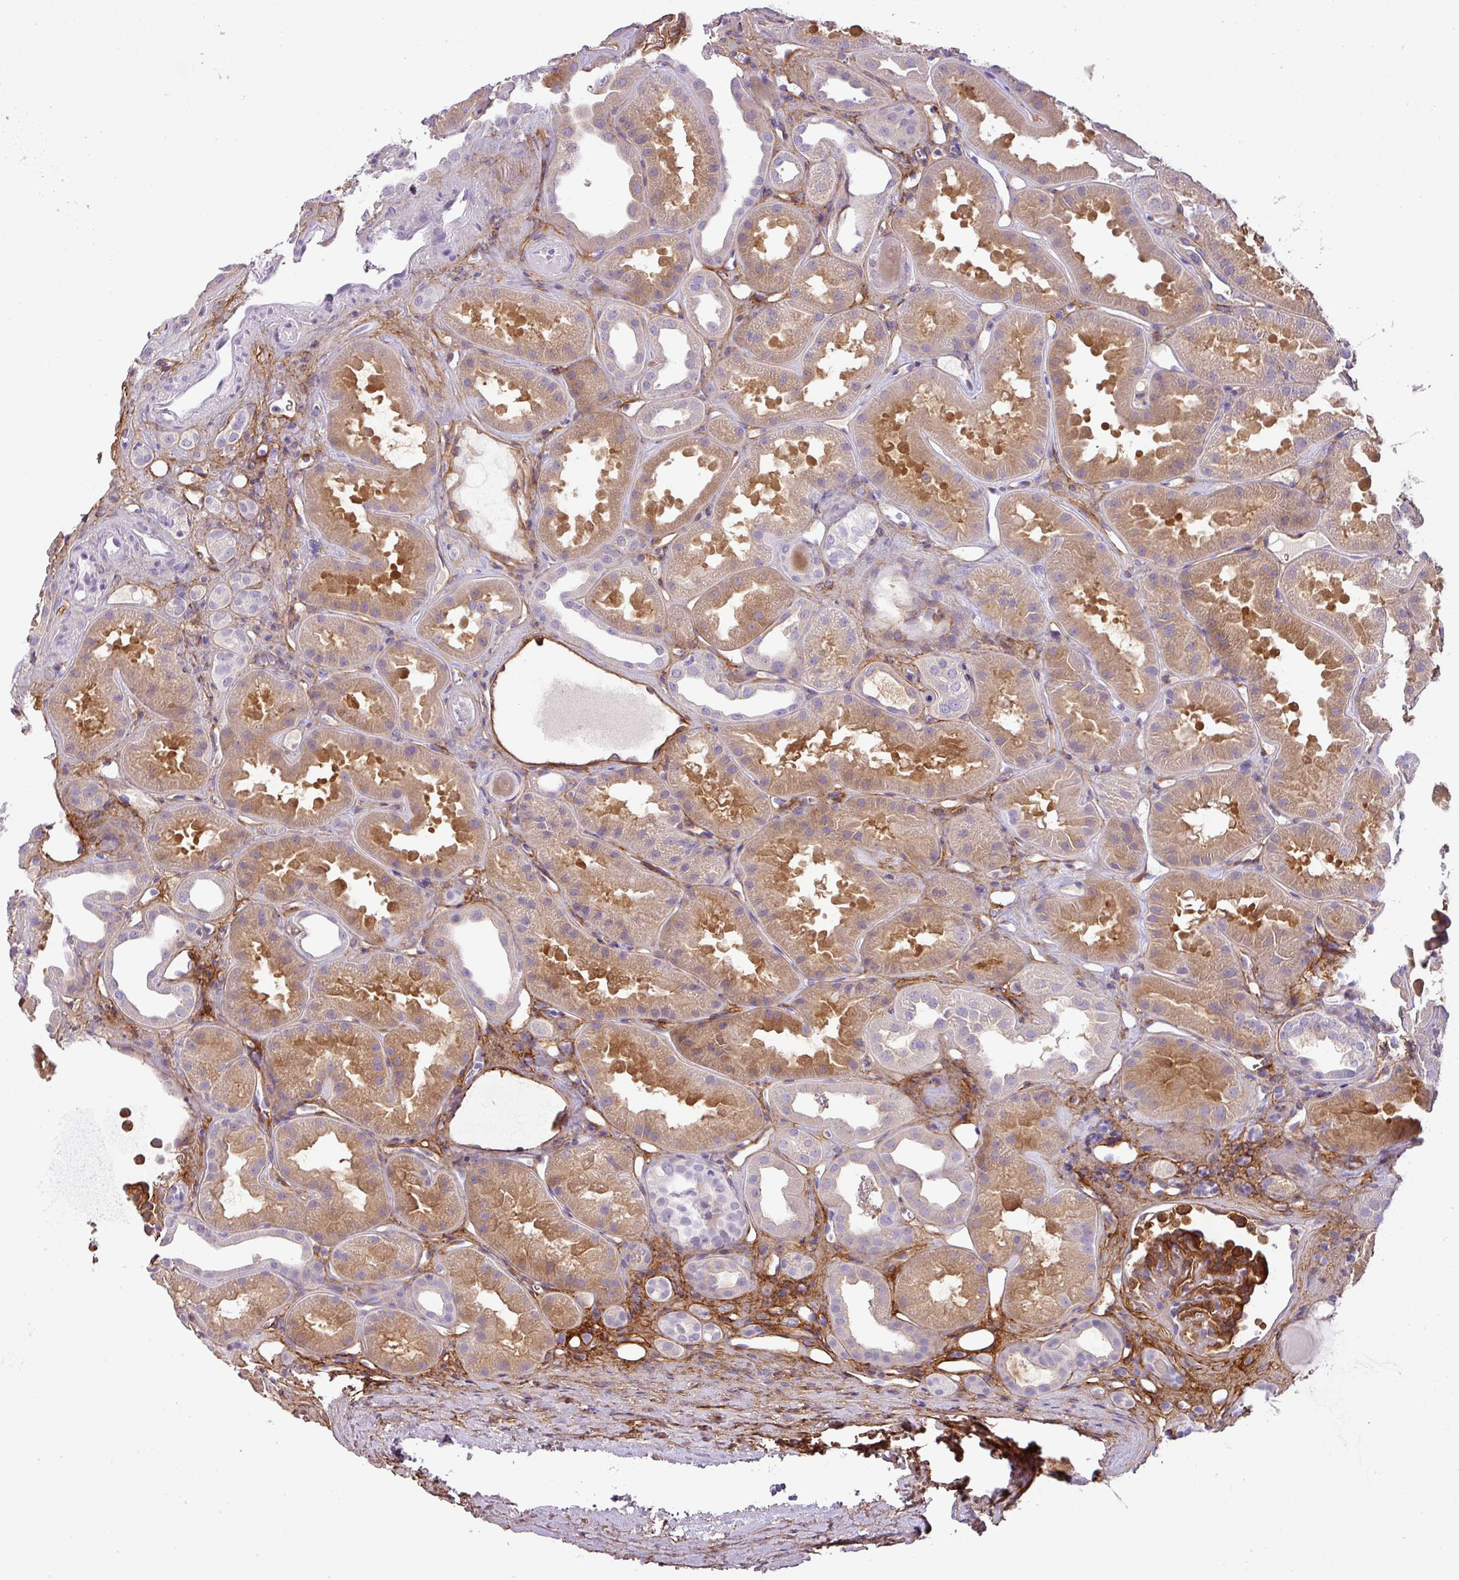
{"staining": {"intensity": "strong", "quantity": "25%-75%", "location": "cytoplasmic/membranous"}, "tissue": "kidney", "cell_type": "Cells in glomeruli", "image_type": "normal", "snomed": [{"axis": "morphology", "description": "Normal tissue, NOS"}, {"axis": "topography", "description": "Kidney"}], "caption": "A photomicrograph of kidney stained for a protein displays strong cytoplasmic/membranous brown staining in cells in glomeruli. (DAB = brown stain, brightfield microscopy at high magnification).", "gene": "PARD6G", "patient": {"sex": "male", "age": 61}}